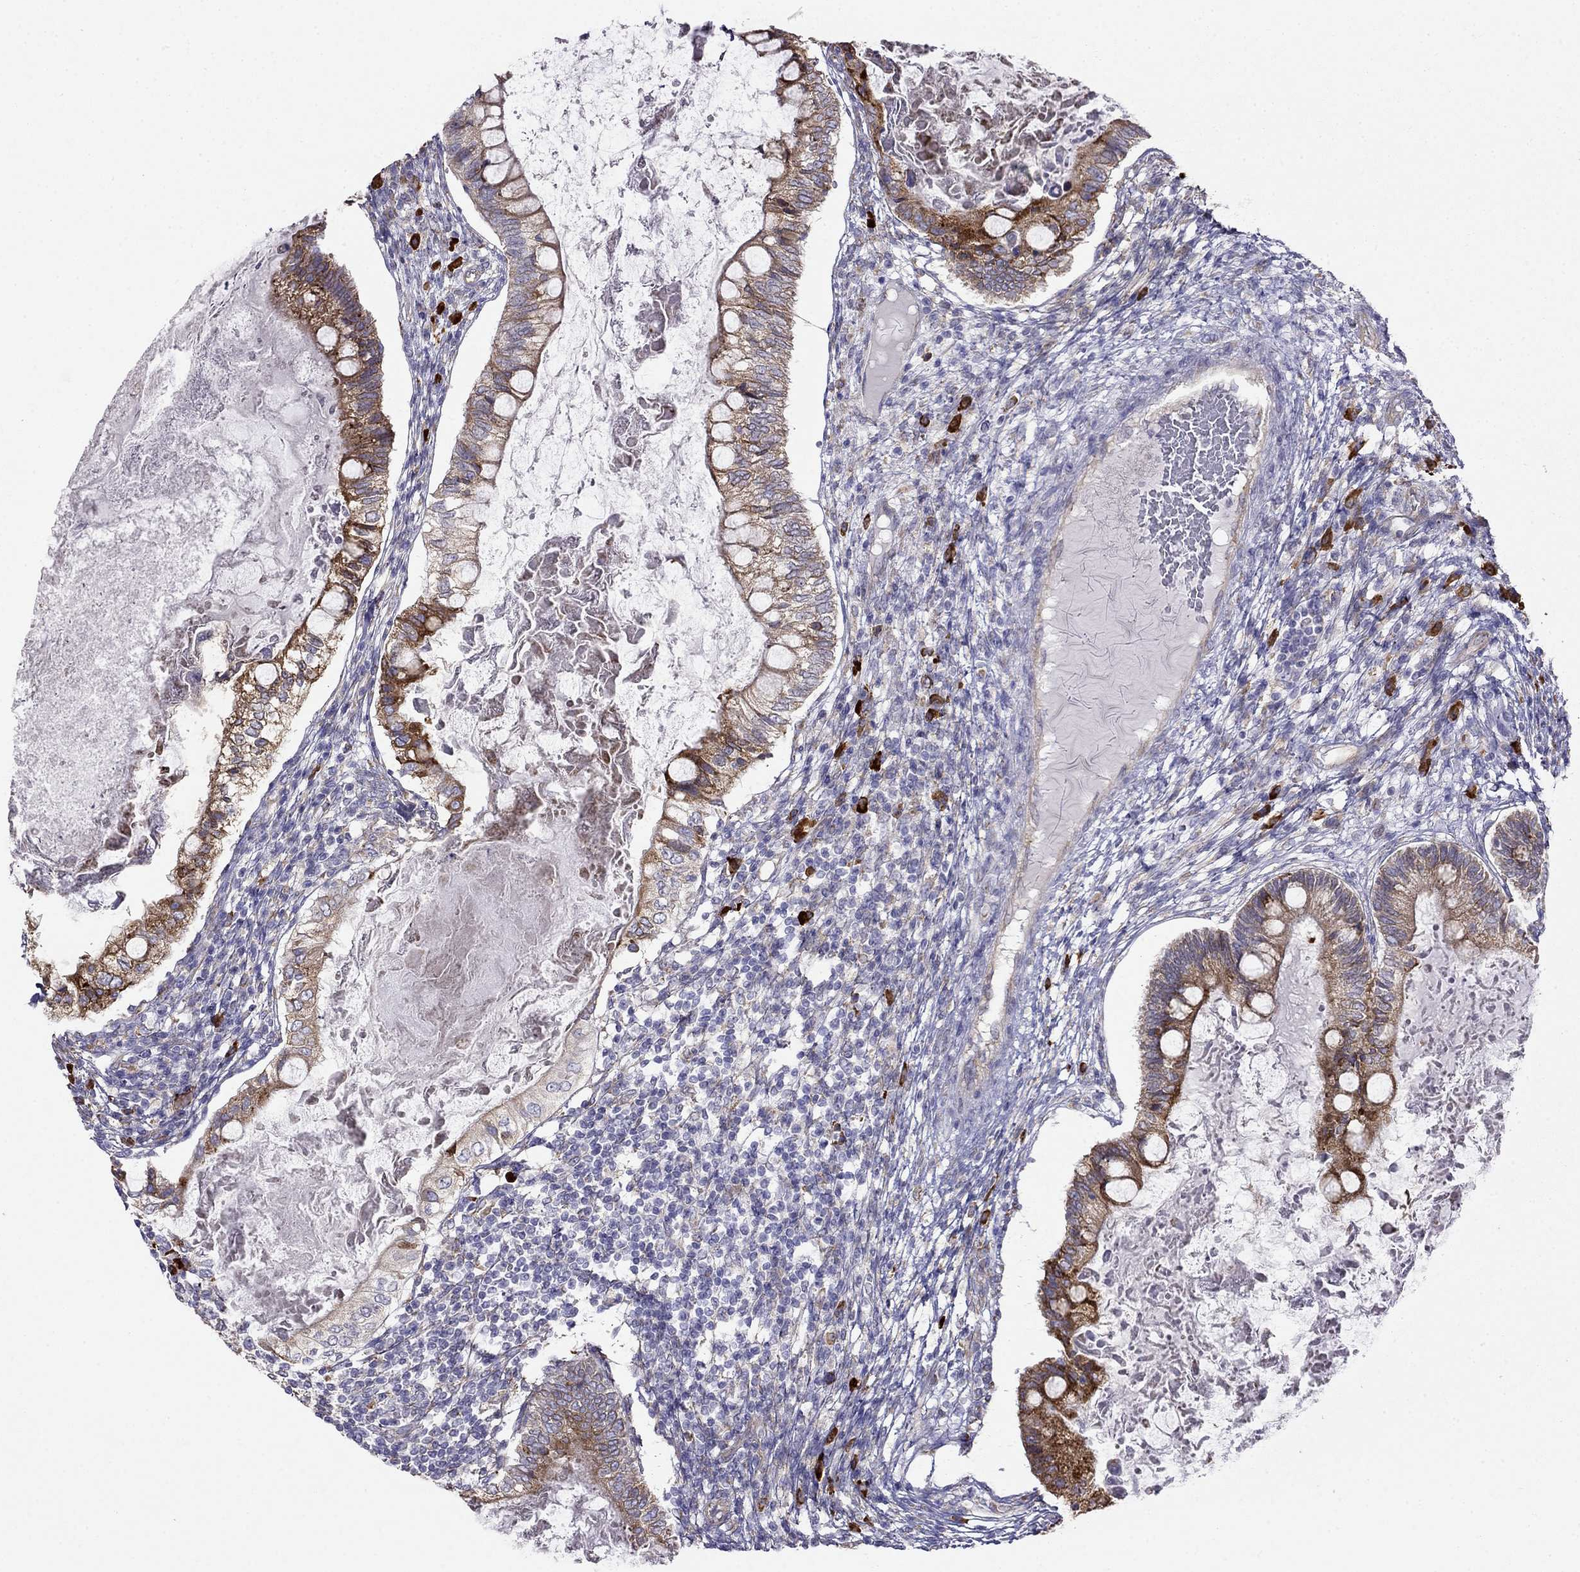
{"staining": {"intensity": "moderate", "quantity": "25%-75%", "location": "cytoplasmic/membranous"}, "tissue": "testis cancer", "cell_type": "Tumor cells", "image_type": "cancer", "snomed": [{"axis": "morphology", "description": "Seminoma, NOS"}, {"axis": "morphology", "description": "Carcinoma, Embryonal, NOS"}, {"axis": "topography", "description": "Testis"}], "caption": "This photomicrograph displays testis seminoma stained with immunohistochemistry (IHC) to label a protein in brown. The cytoplasmic/membranous of tumor cells show moderate positivity for the protein. Nuclei are counter-stained blue.", "gene": "LONRF2", "patient": {"sex": "male", "age": 41}}